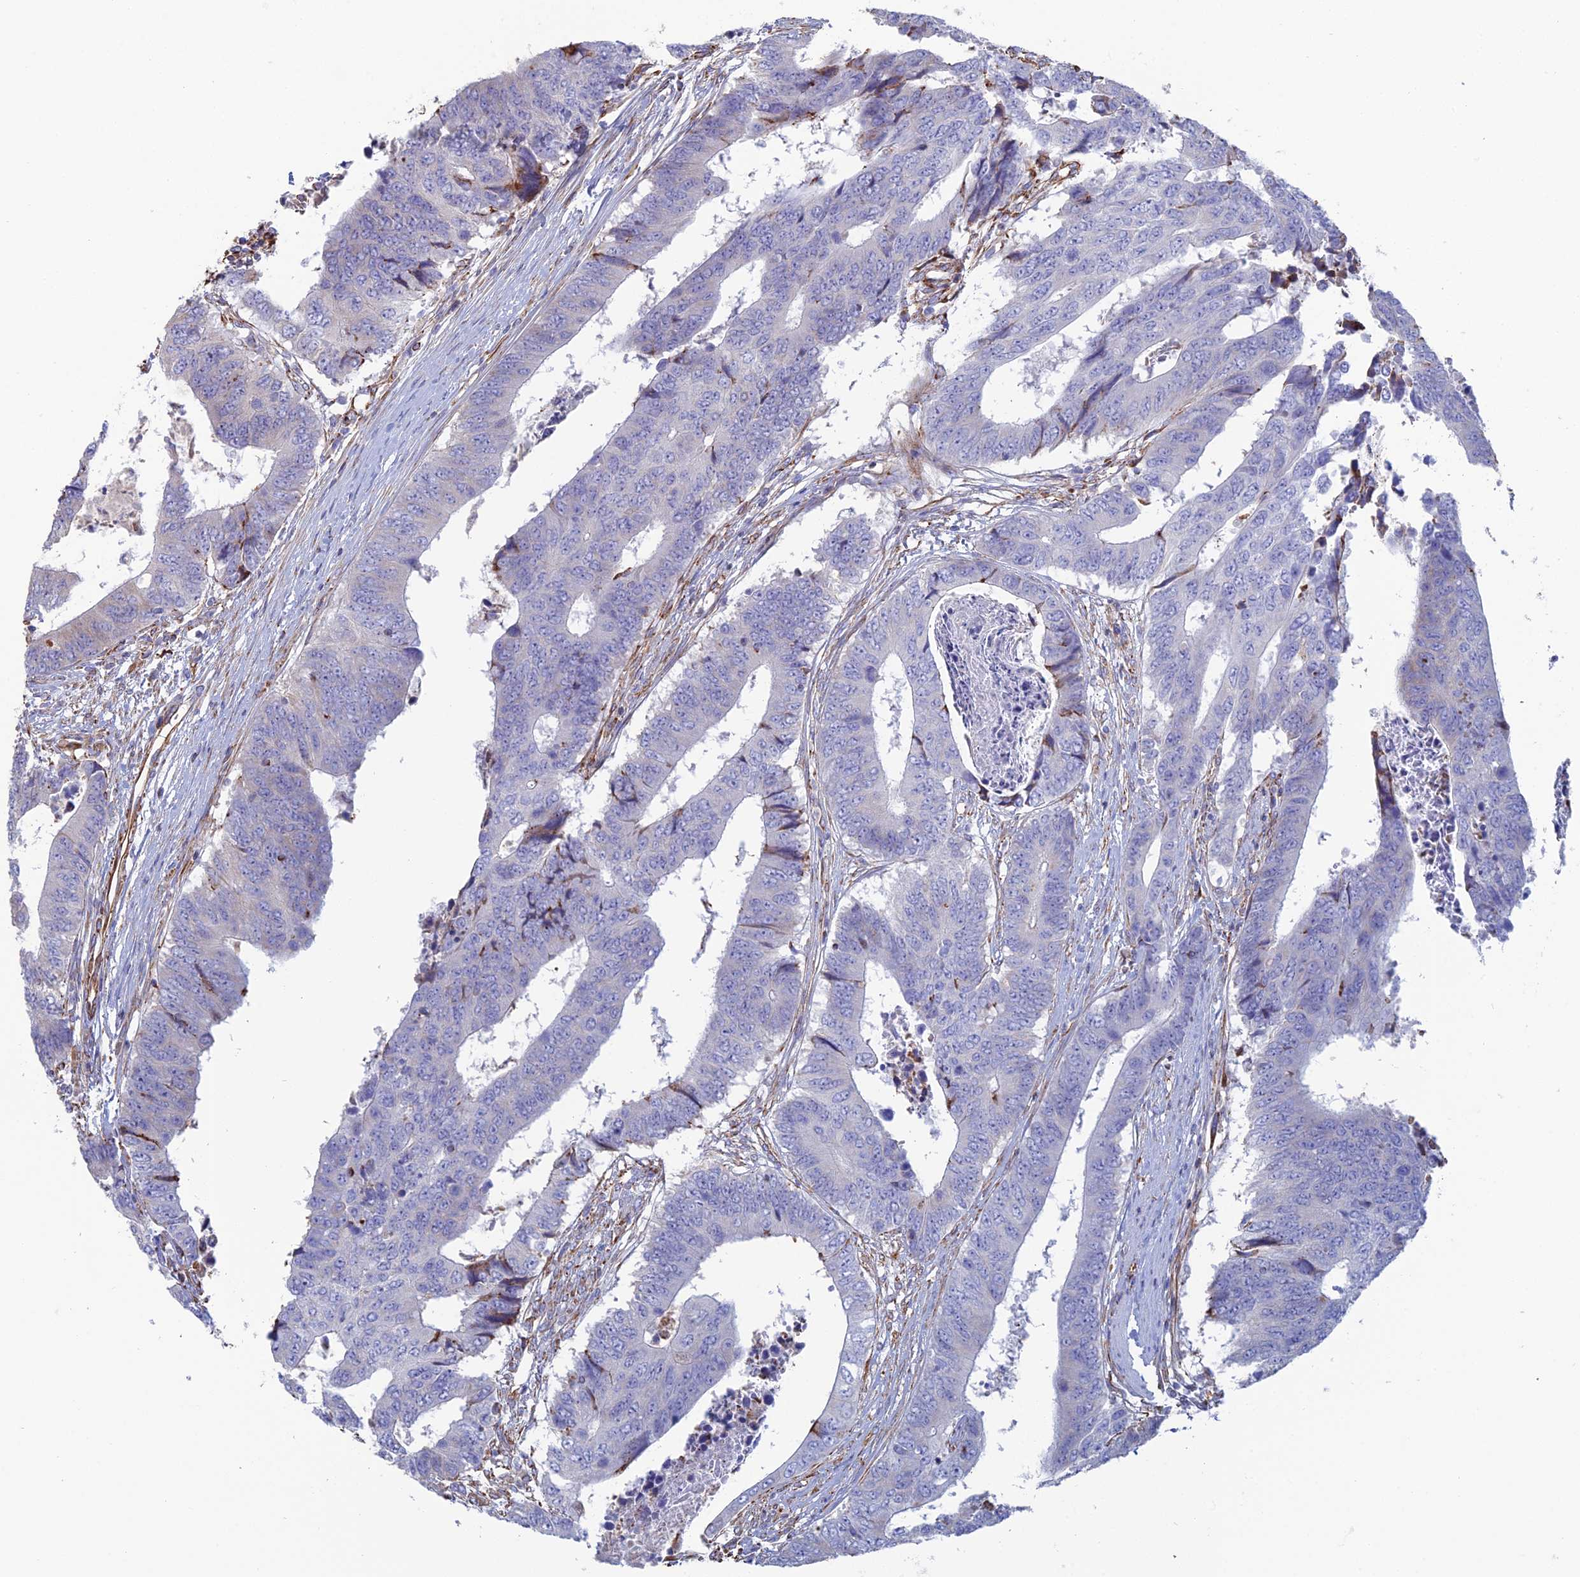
{"staining": {"intensity": "negative", "quantity": "none", "location": "none"}, "tissue": "colorectal cancer", "cell_type": "Tumor cells", "image_type": "cancer", "snomed": [{"axis": "morphology", "description": "Adenocarcinoma, NOS"}, {"axis": "topography", "description": "Rectum"}], "caption": "The immunohistochemistry image has no significant positivity in tumor cells of colorectal cancer tissue.", "gene": "CLVS2", "patient": {"sex": "male", "age": 84}}